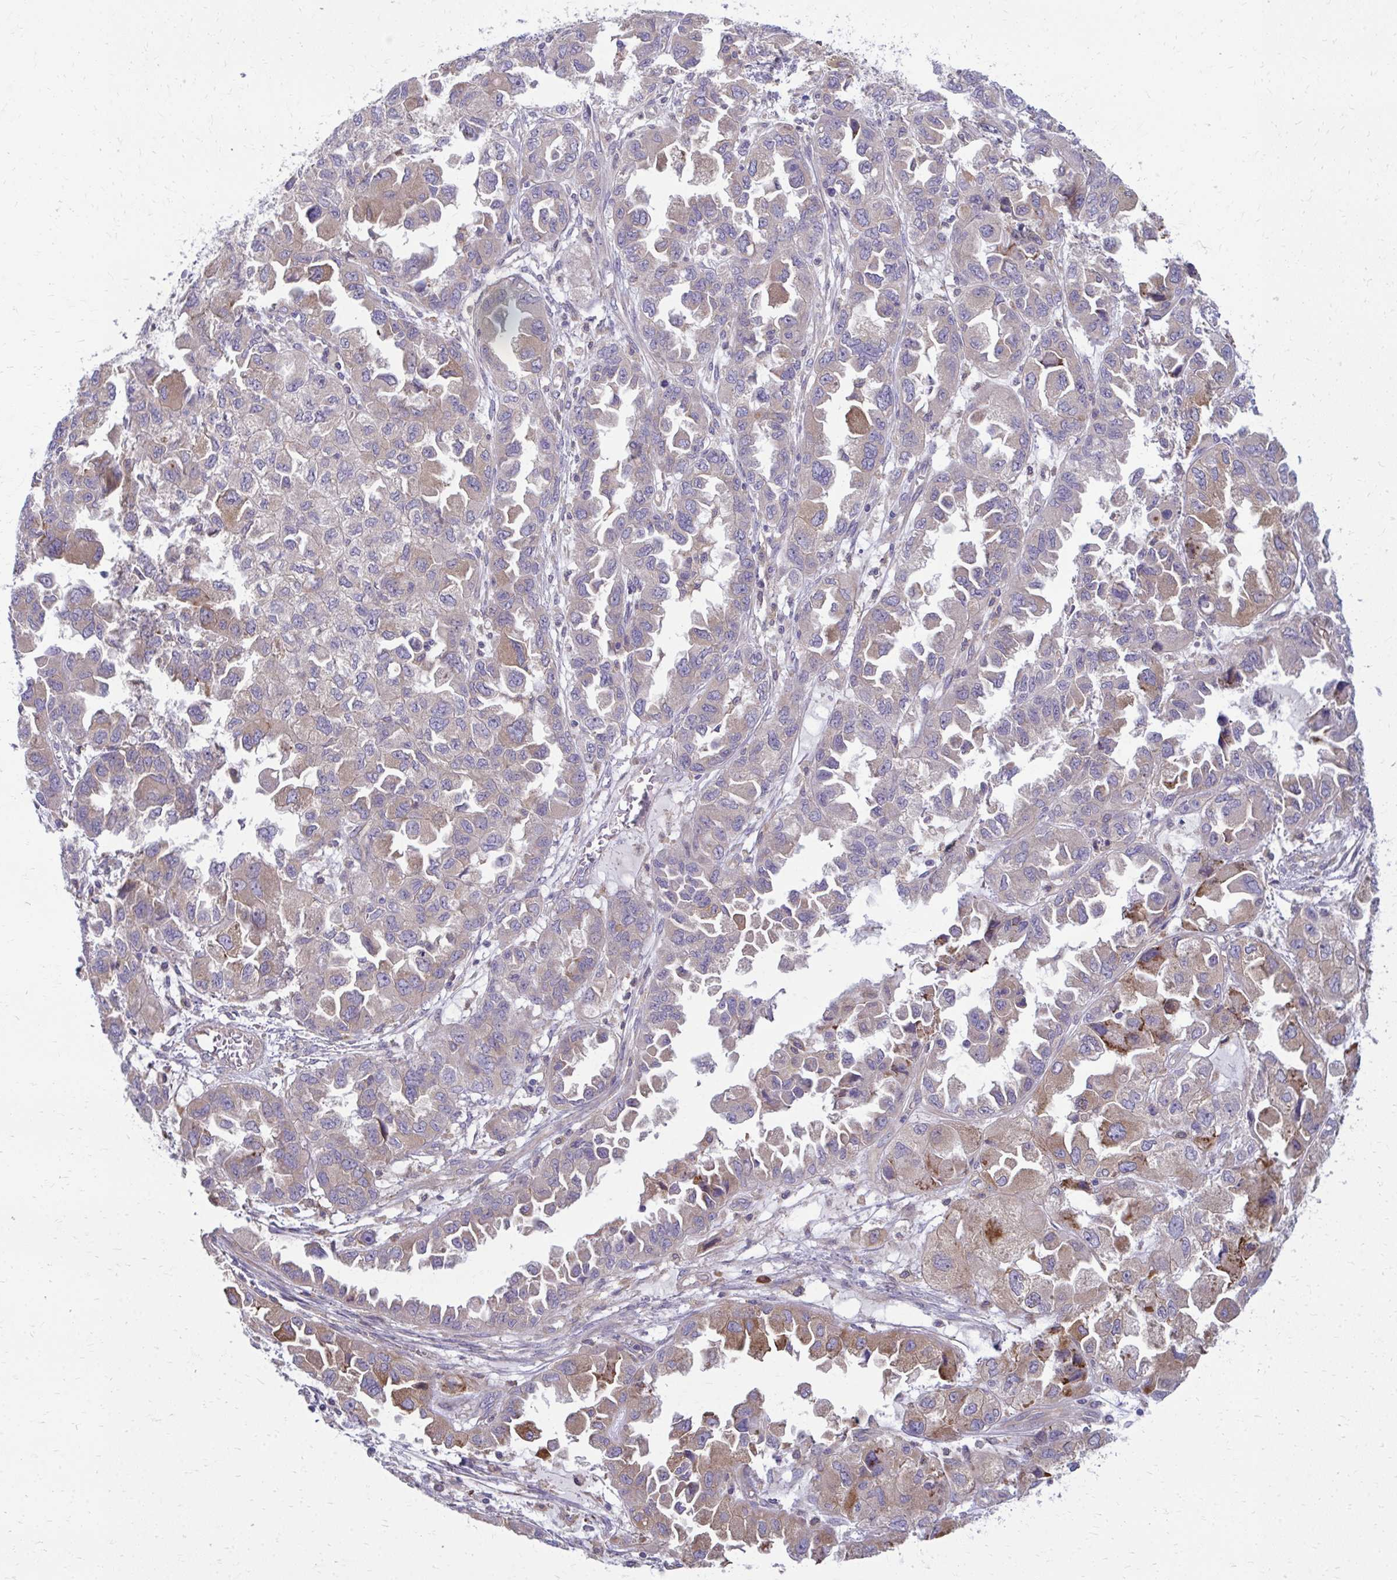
{"staining": {"intensity": "moderate", "quantity": "<25%", "location": "cytoplasmic/membranous"}, "tissue": "ovarian cancer", "cell_type": "Tumor cells", "image_type": "cancer", "snomed": [{"axis": "morphology", "description": "Cystadenocarcinoma, serous, NOS"}, {"axis": "topography", "description": "Ovary"}], "caption": "Tumor cells reveal low levels of moderate cytoplasmic/membranous staining in about <25% of cells in human ovarian cancer (serous cystadenocarcinoma). (DAB IHC with brightfield microscopy, high magnification).", "gene": "CEMP1", "patient": {"sex": "female", "age": 84}}